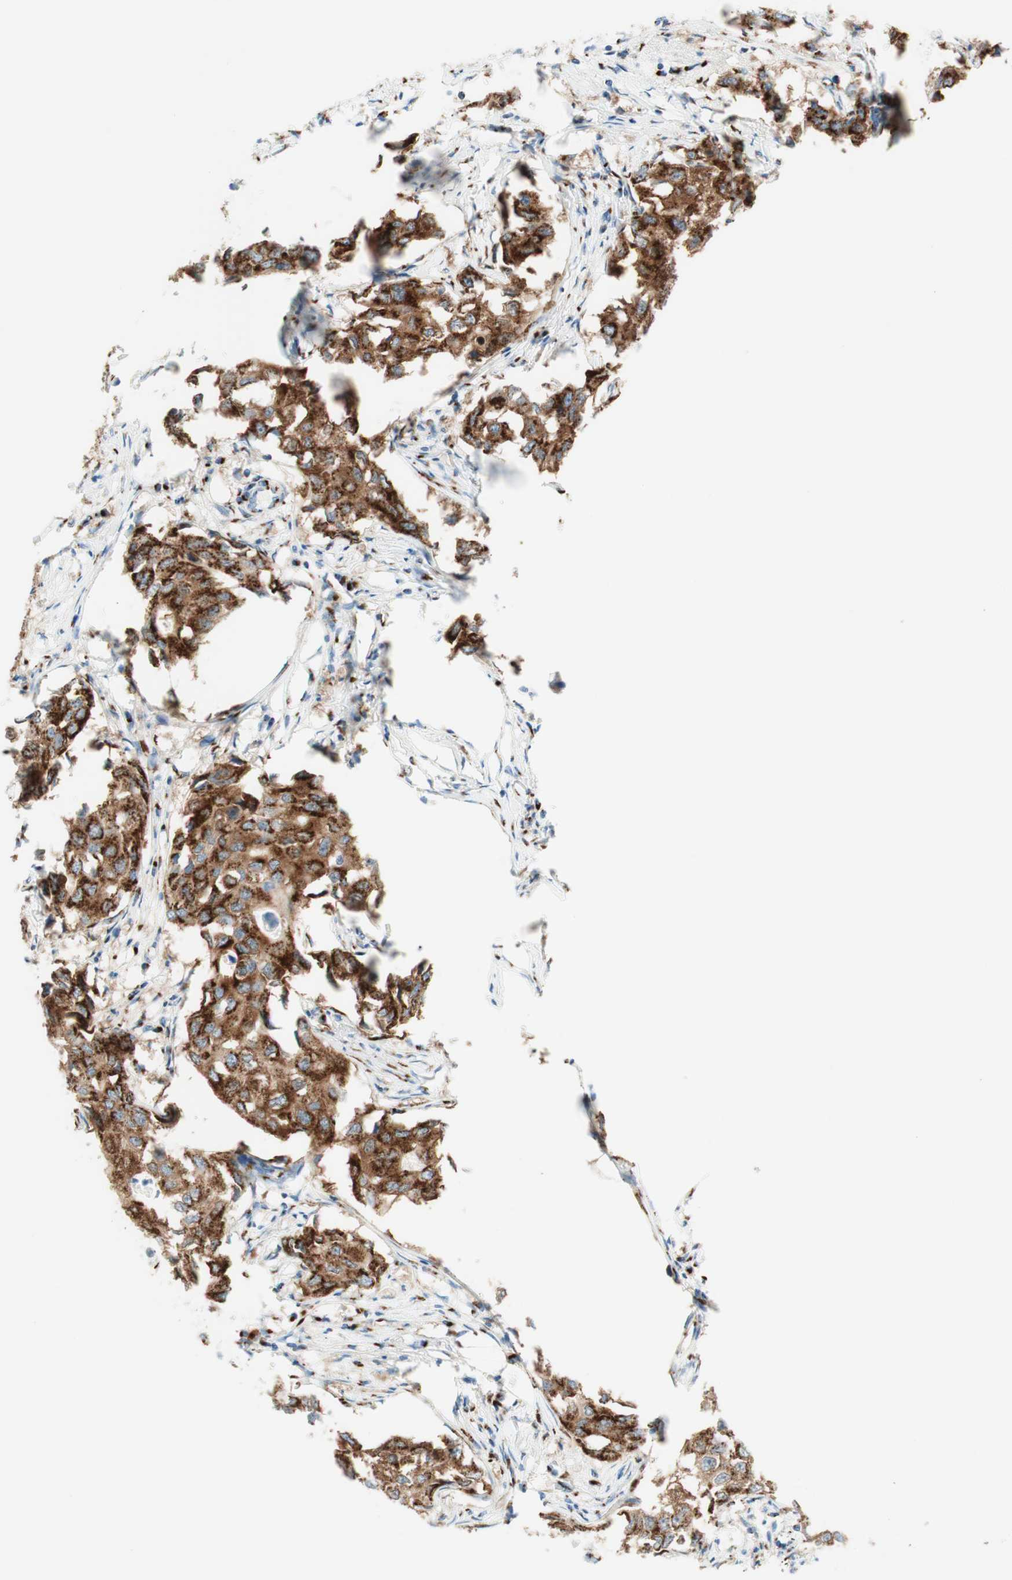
{"staining": {"intensity": "strong", "quantity": ">75%", "location": "cytoplasmic/membranous"}, "tissue": "breast cancer", "cell_type": "Tumor cells", "image_type": "cancer", "snomed": [{"axis": "morphology", "description": "Duct carcinoma"}, {"axis": "topography", "description": "Breast"}], "caption": "A brown stain labels strong cytoplasmic/membranous expression of a protein in human breast cancer (invasive ductal carcinoma) tumor cells. The protein is stained brown, and the nuclei are stained in blue (DAB (3,3'-diaminobenzidine) IHC with brightfield microscopy, high magnification).", "gene": "GOLGB1", "patient": {"sex": "female", "age": 27}}